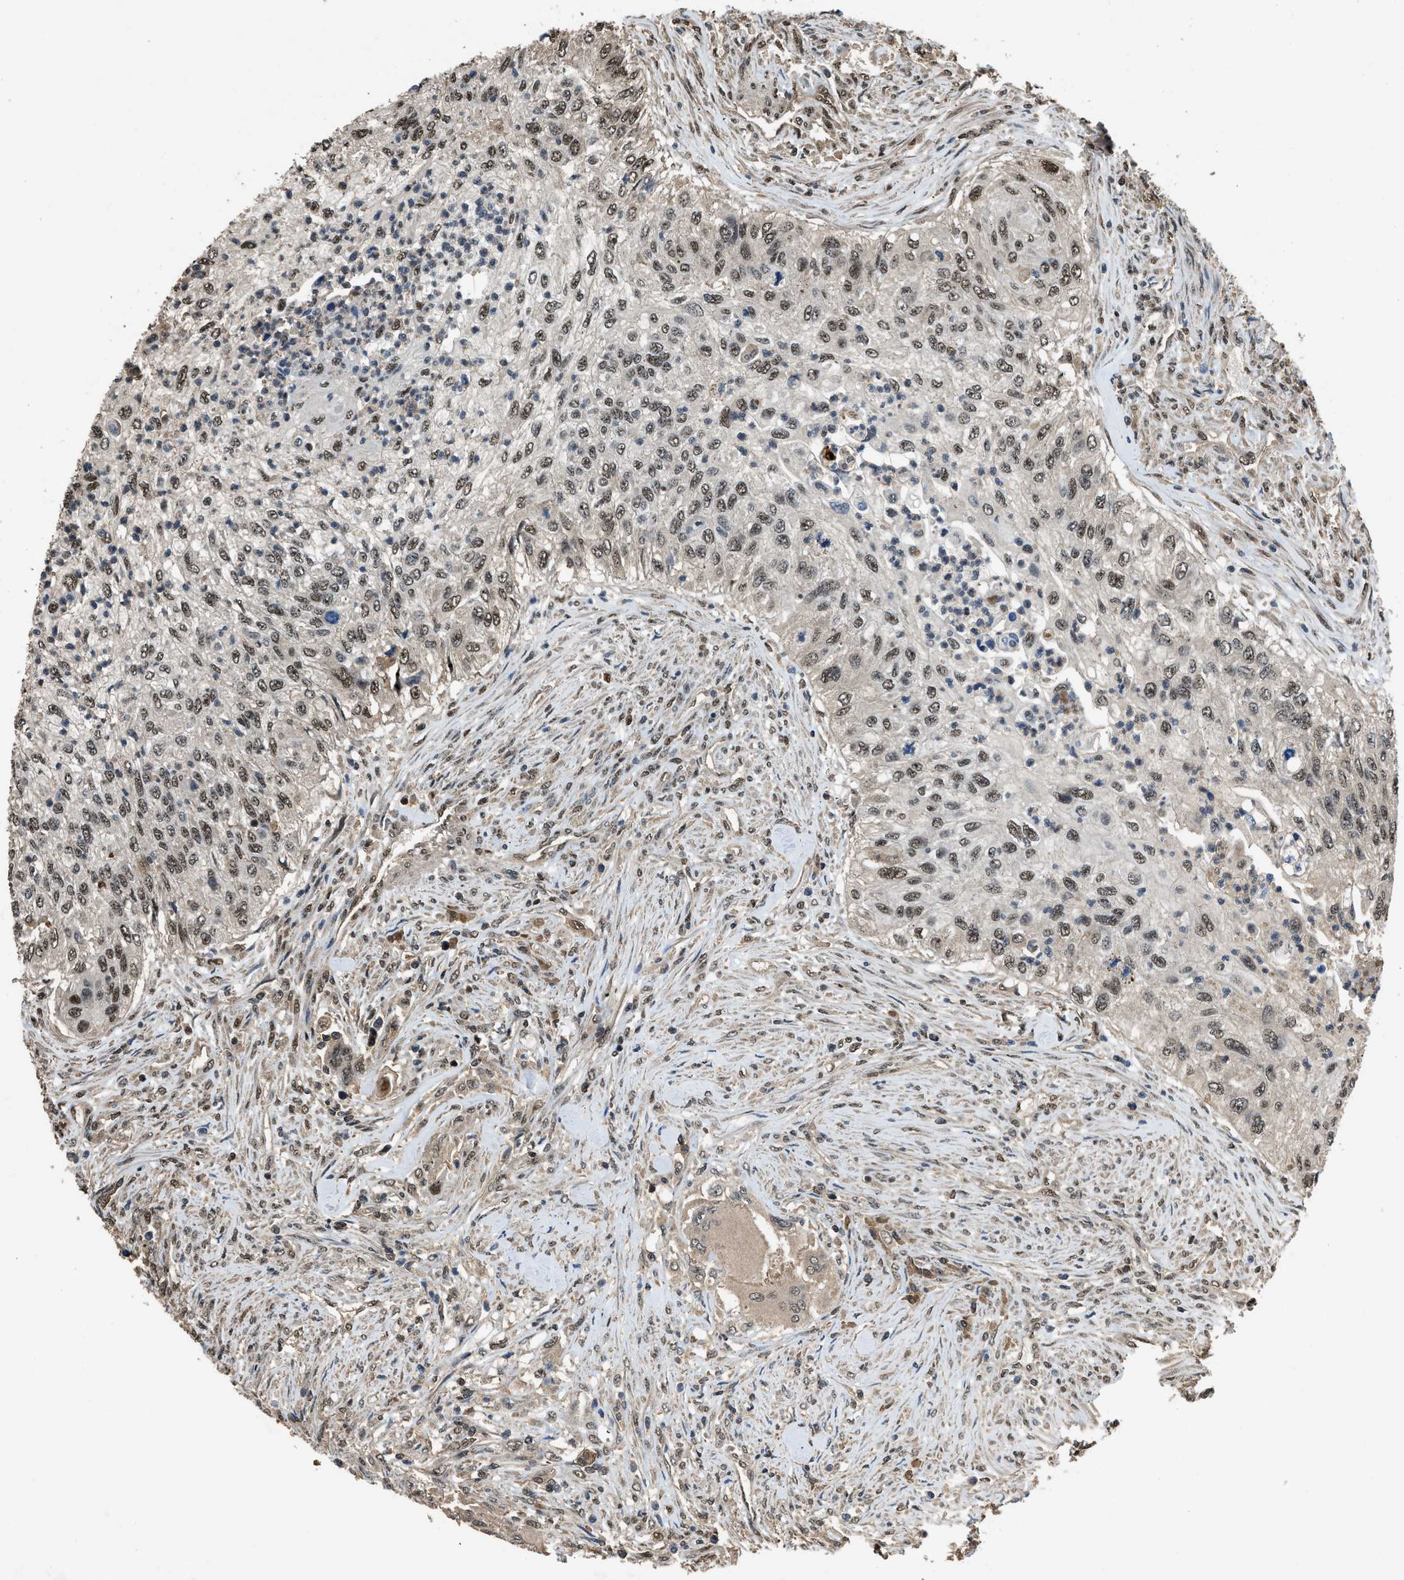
{"staining": {"intensity": "weak", "quantity": ">75%", "location": "nuclear"}, "tissue": "urothelial cancer", "cell_type": "Tumor cells", "image_type": "cancer", "snomed": [{"axis": "morphology", "description": "Urothelial carcinoma, High grade"}, {"axis": "topography", "description": "Urinary bladder"}], "caption": "Brown immunohistochemical staining in human urothelial cancer exhibits weak nuclear staining in approximately >75% of tumor cells.", "gene": "SLC15A4", "patient": {"sex": "female", "age": 60}}